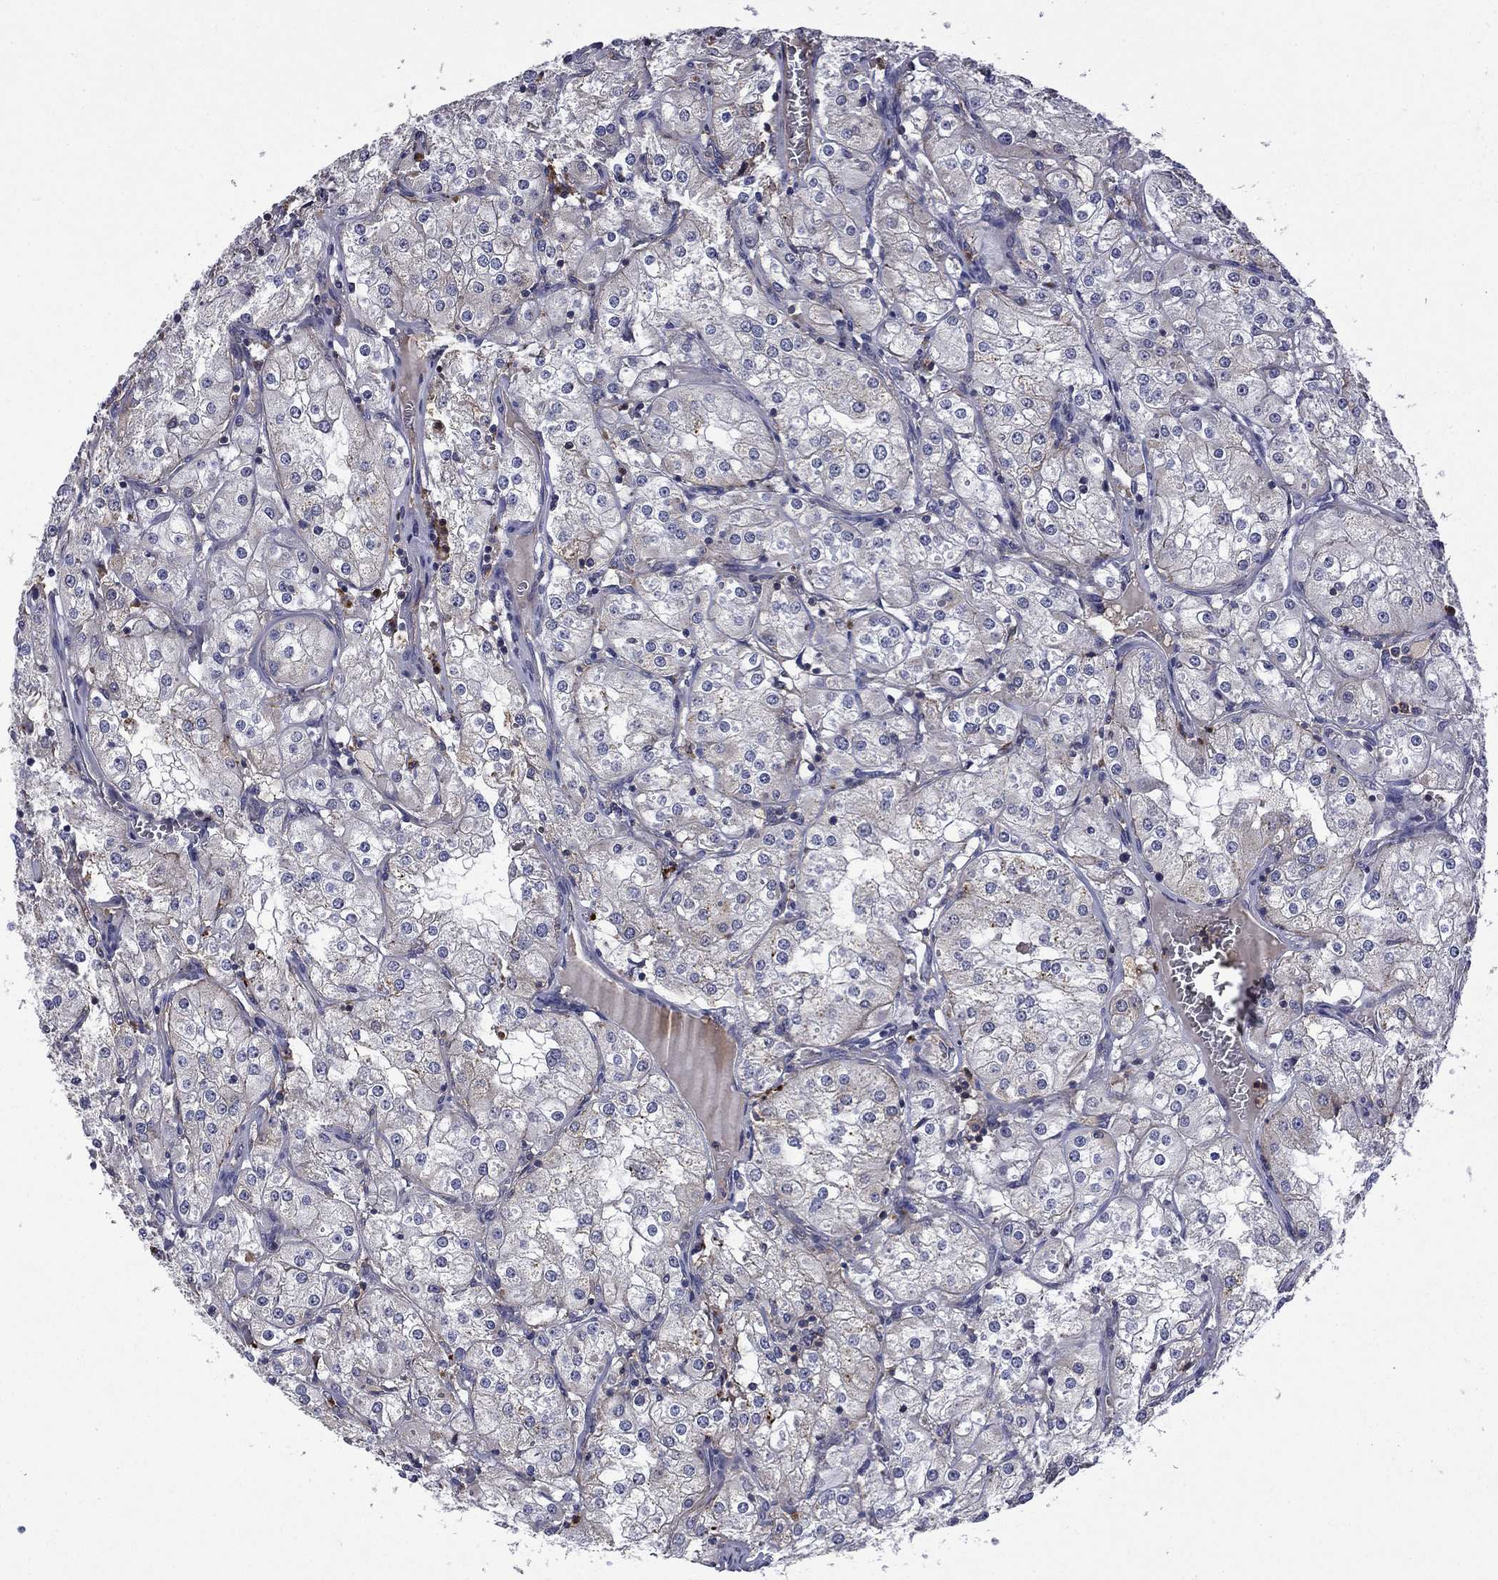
{"staining": {"intensity": "negative", "quantity": "none", "location": "none"}, "tissue": "renal cancer", "cell_type": "Tumor cells", "image_type": "cancer", "snomed": [{"axis": "morphology", "description": "Adenocarcinoma, NOS"}, {"axis": "topography", "description": "Kidney"}], "caption": "Histopathology image shows no significant protein positivity in tumor cells of renal cancer. (DAB (3,3'-diaminobenzidine) immunohistochemistry (IHC), high magnification).", "gene": "CEACAM7", "patient": {"sex": "male", "age": 77}}